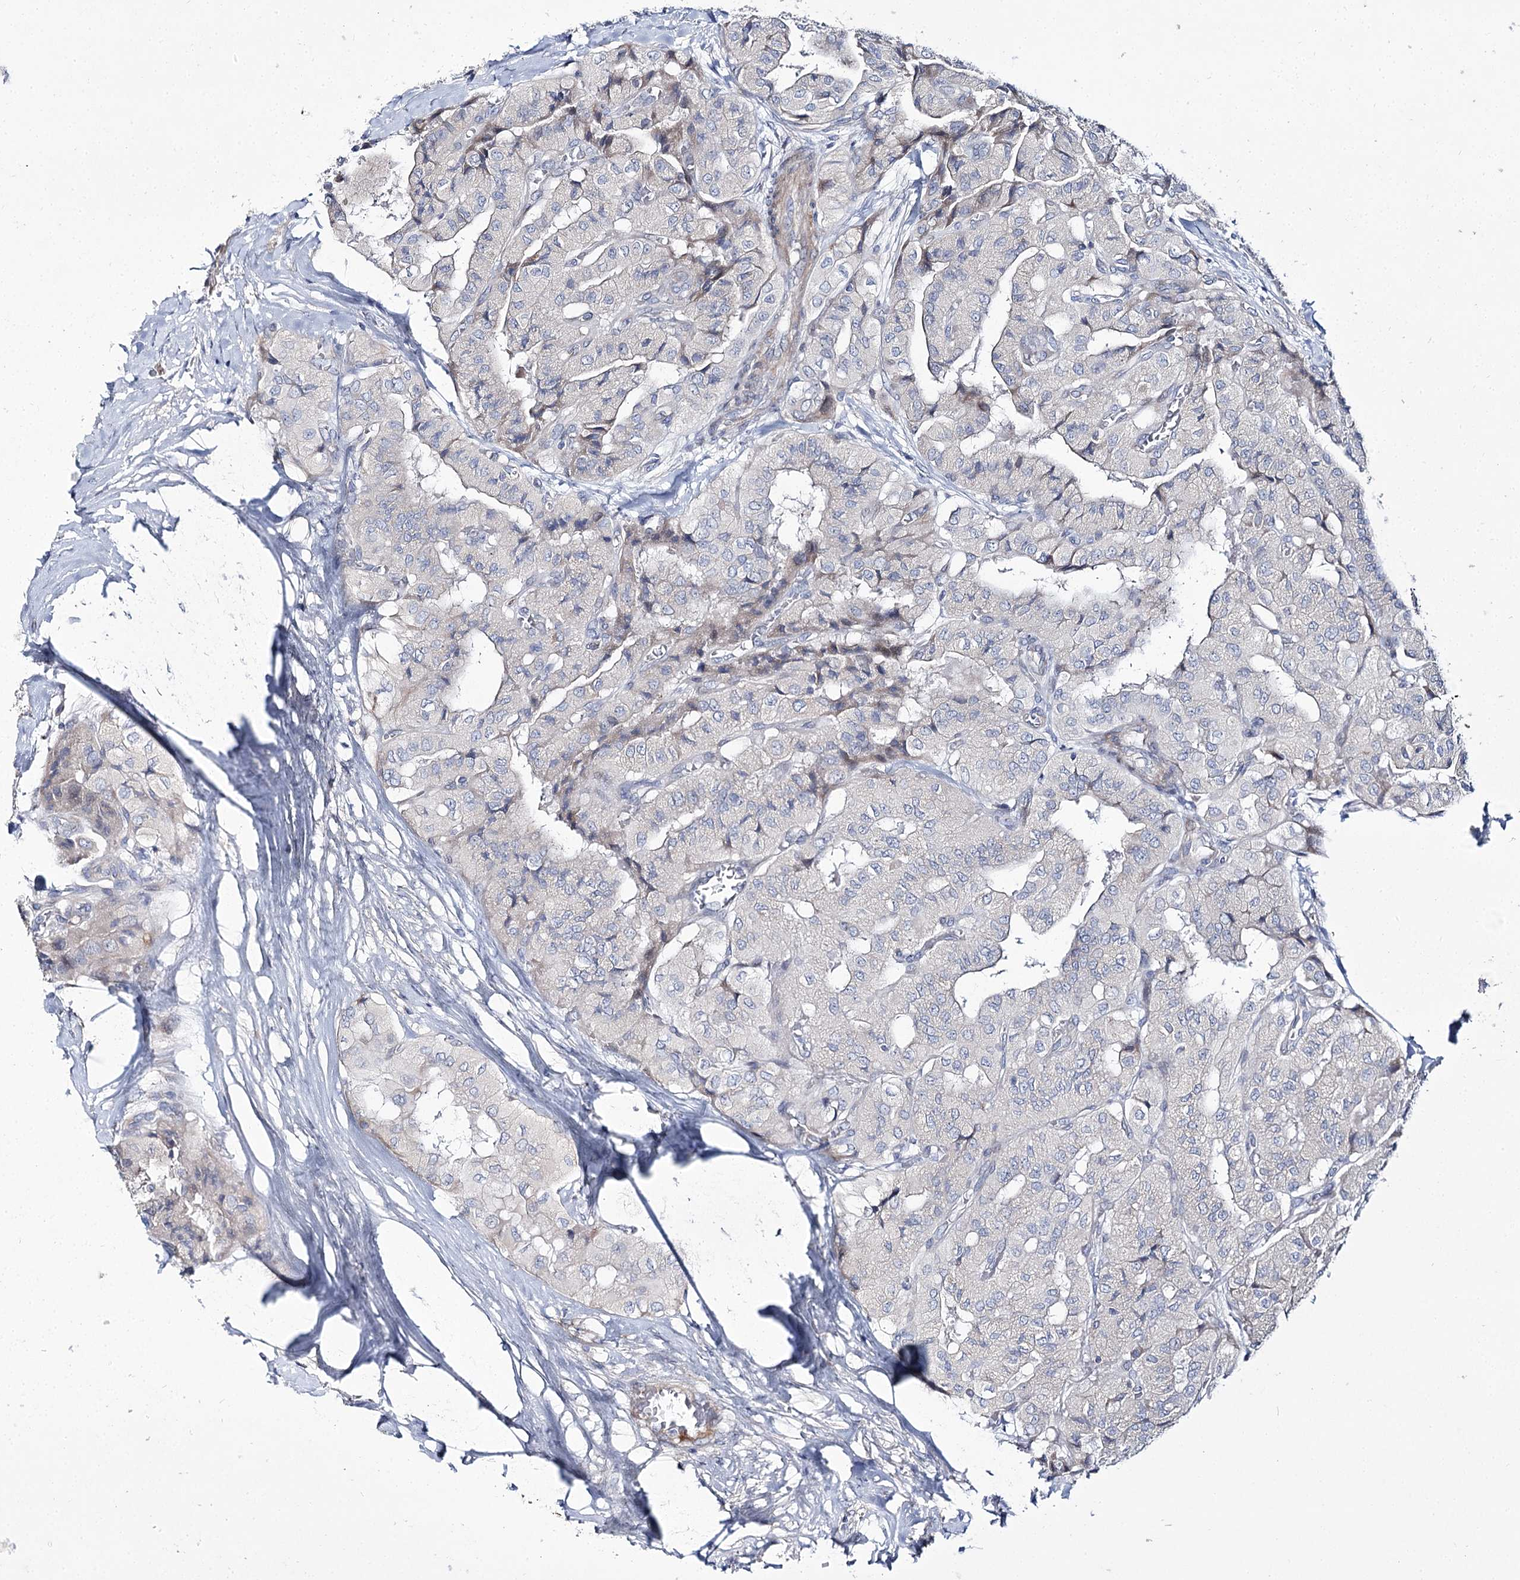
{"staining": {"intensity": "negative", "quantity": "none", "location": "none"}, "tissue": "thyroid cancer", "cell_type": "Tumor cells", "image_type": "cancer", "snomed": [{"axis": "morphology", "description": "Papillary adenocarcinoma, NOS"}, {"axis": "topography", "description": "Thyroid gland"}], "caption": "Immunohistochemistry of thyroid cancer (papillary adenocarcinoma) reveals no positivity in tumor cells.", "gene": "ARHGAP32", "patient": {"sex": "female", "age": 59}}